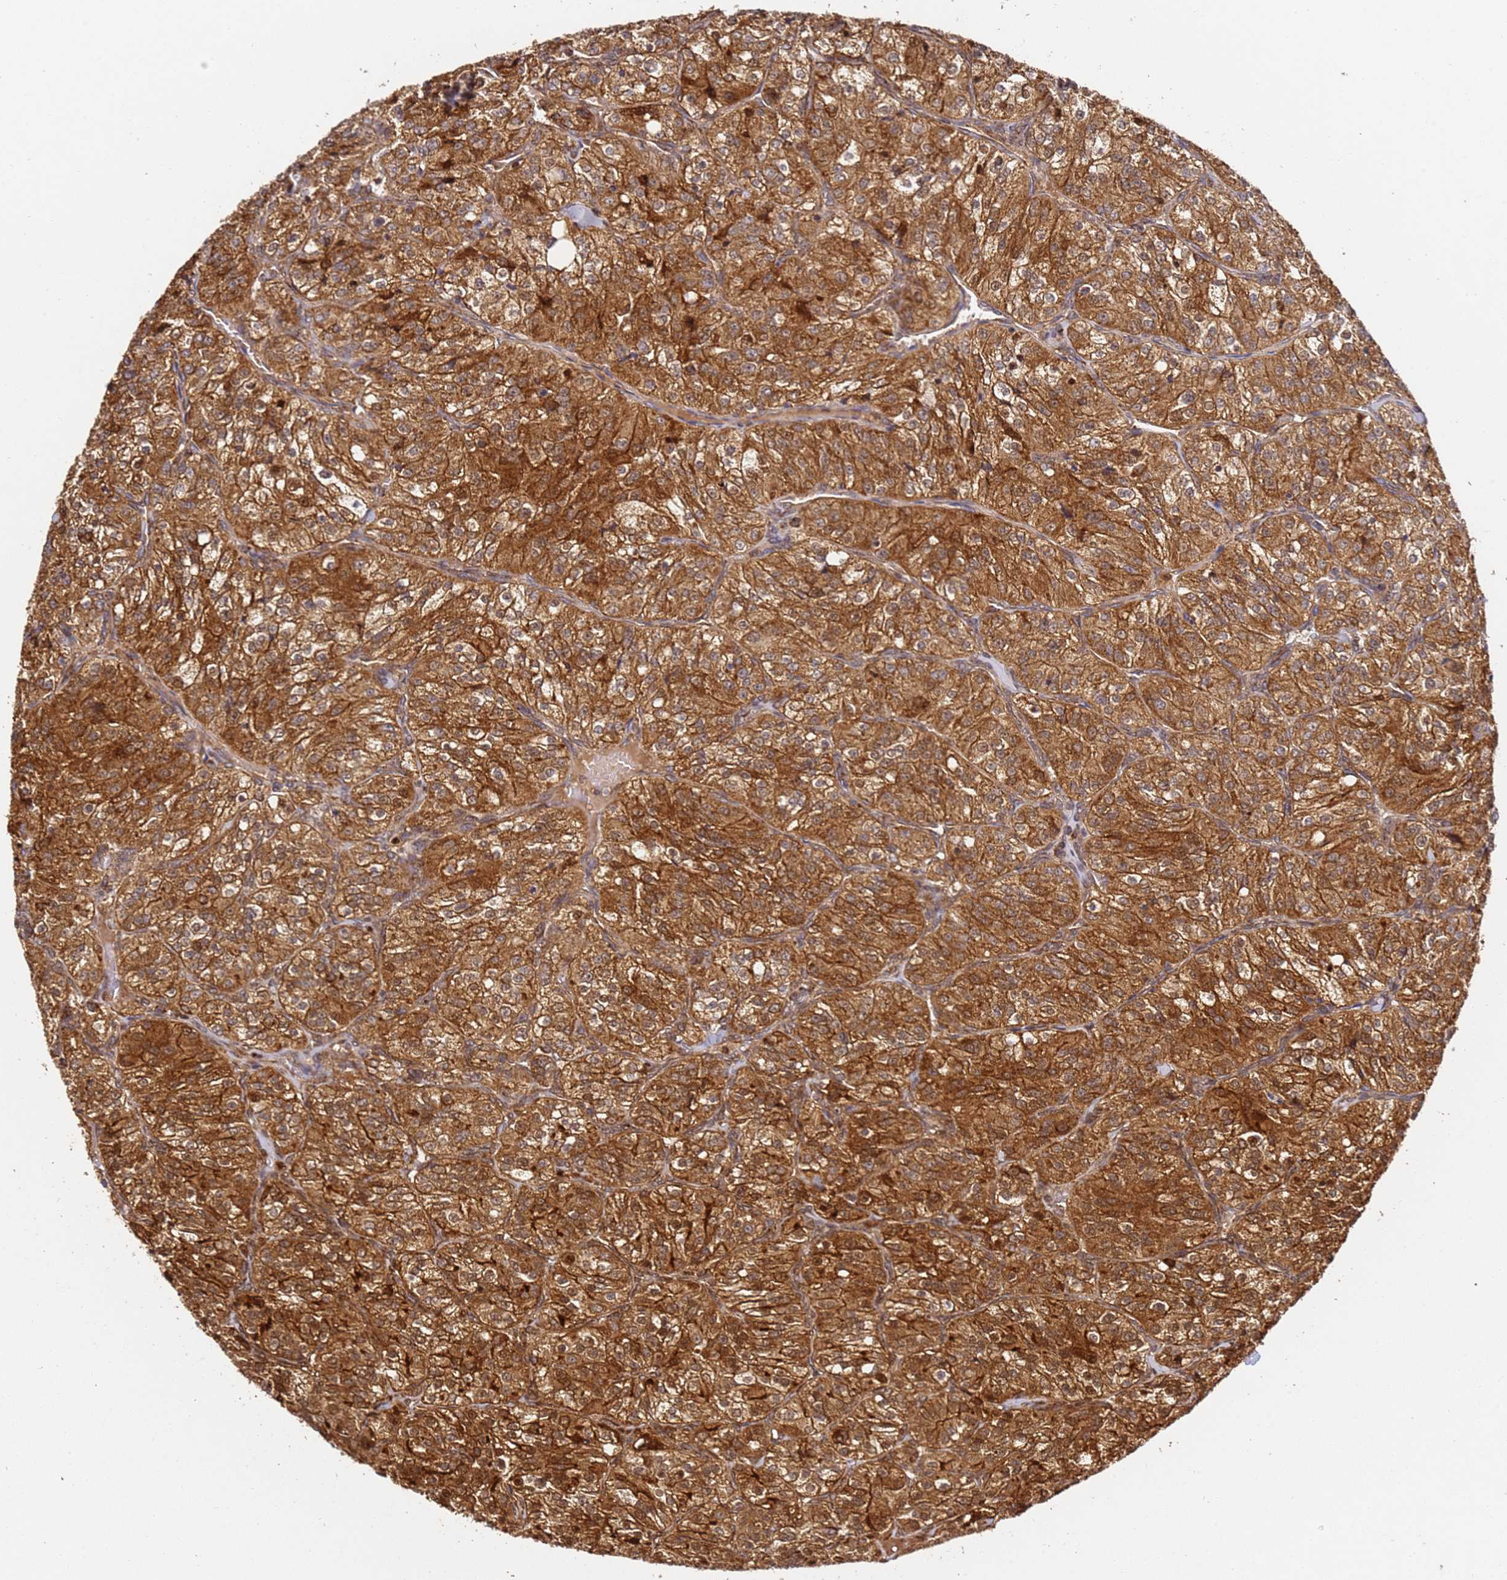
{"staining": {"intensity": "strong", "quantity": ">75%", "location": "cytoplasmic/membranous,nuclear"}, "tissue": "renal cancer", "cell_type": "Tumor cells", "image_type": "cancer", "snomed": [{"axis": "morphology", "description": "Adenocarcinoma, NOS"}, {"axis": "topography", "description": "Kidney"}], "caption": "This is a photomicrograph of IHC staining of renal adenocarcinoma, which shows strong staining in the cytoplasmic/membranous and nuclear of tumor cells.", "gene": "SMOX", "patient": {"sex": "female", "age": 63}}